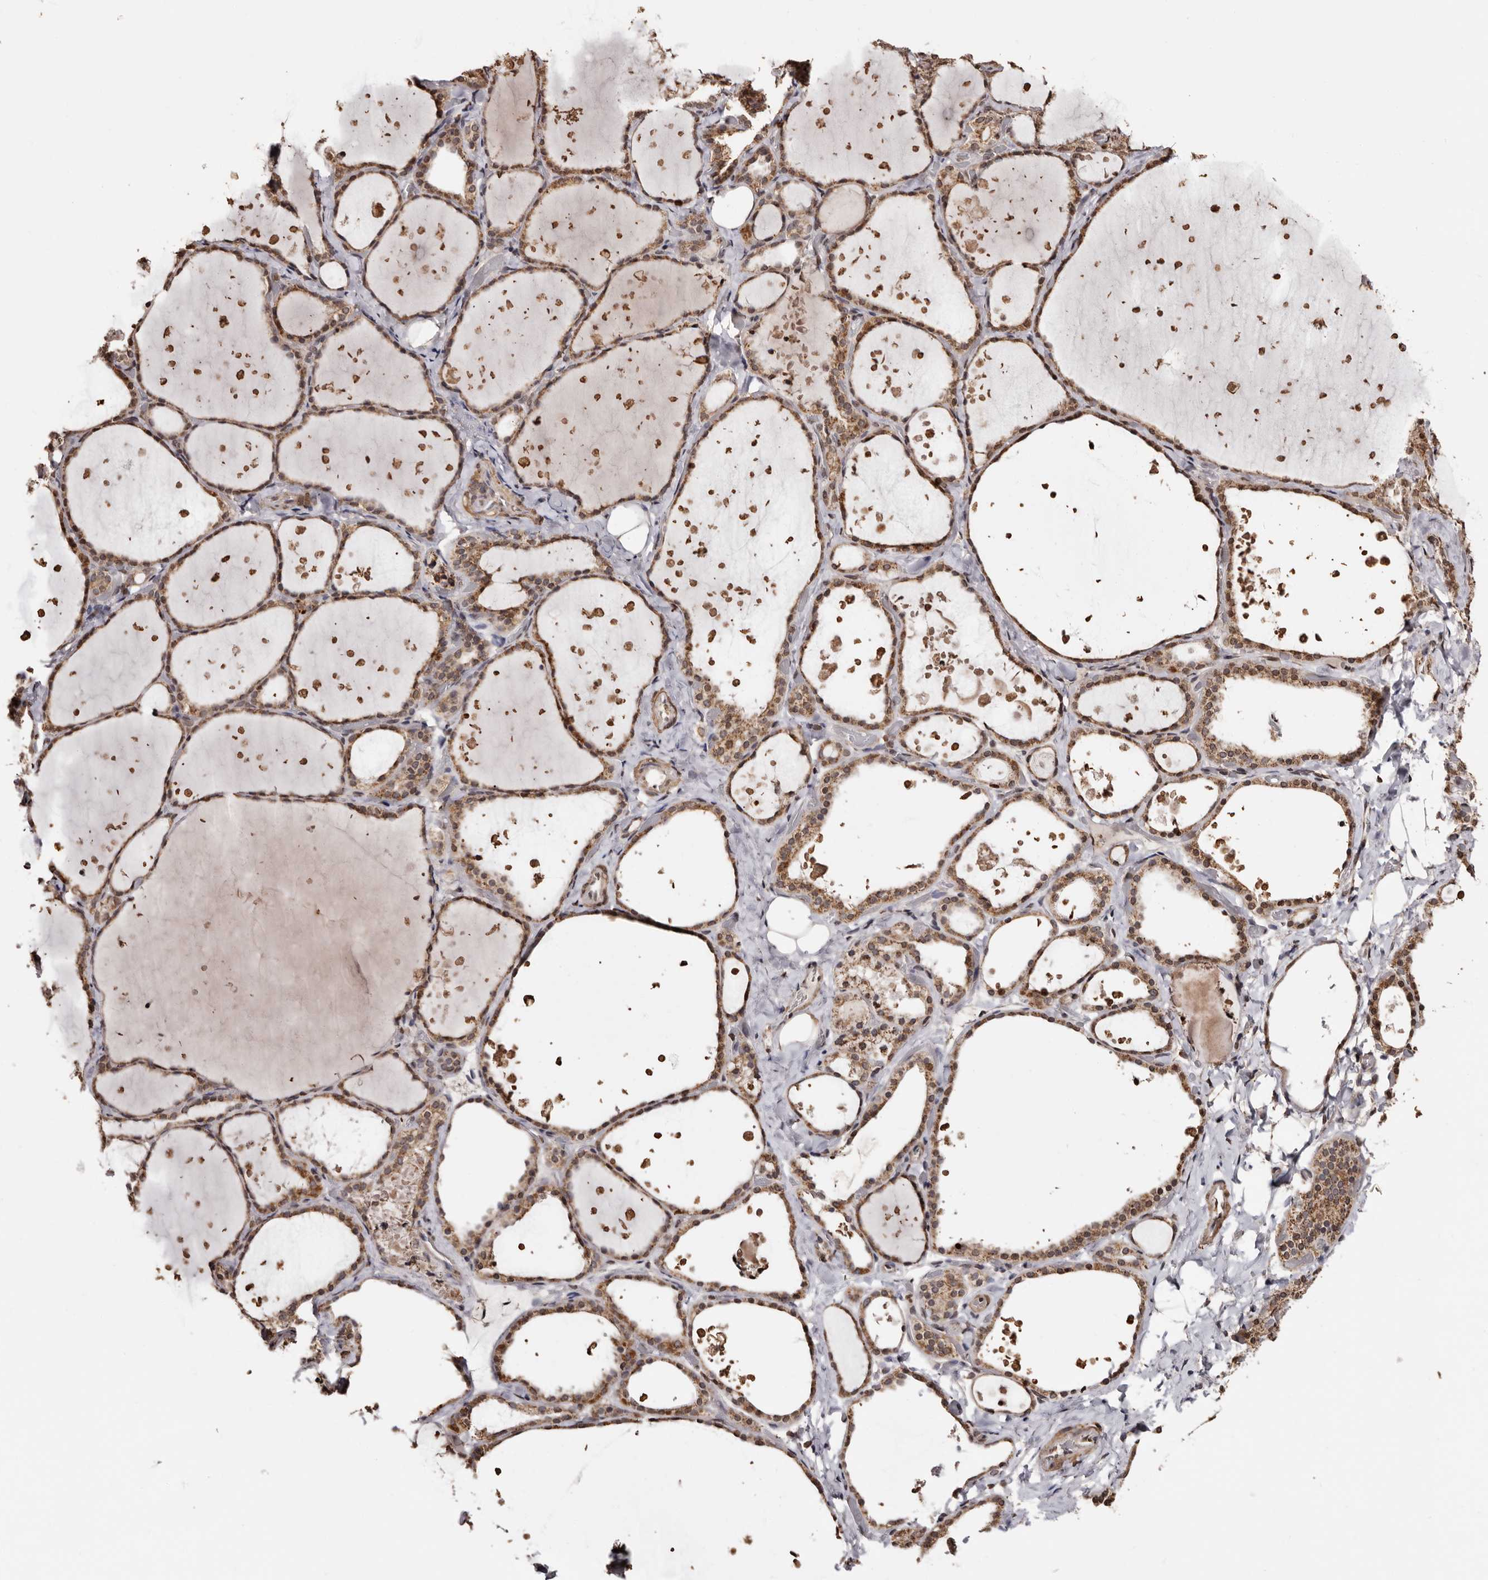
{"staining": {"intensity": "strong", "quantity": ">75%", "location": "cytoplasmic/membranous"}, "tissue": "thyroid gland", "cell_type": "Glandular cells", "image_type": "normal", "snomed": [{"axis": "morphology", "description": "Normal tissue, NOS"}, {"axis": "topography", "description": "Thyroid gland"}], "caption": "Immunohistochemistry (IHC) (DAB) staining of benign thyroid gland shows strong cytoplasmic/membranous protein staining in approximately >75% of glandular cells. The protein is stained brown, and the nuclei are stained in blue (DAB IHC with brightfield microscopy, high magnification).", "gene": "CCDC190", "patient": {"sex": "female", "age": 44}}